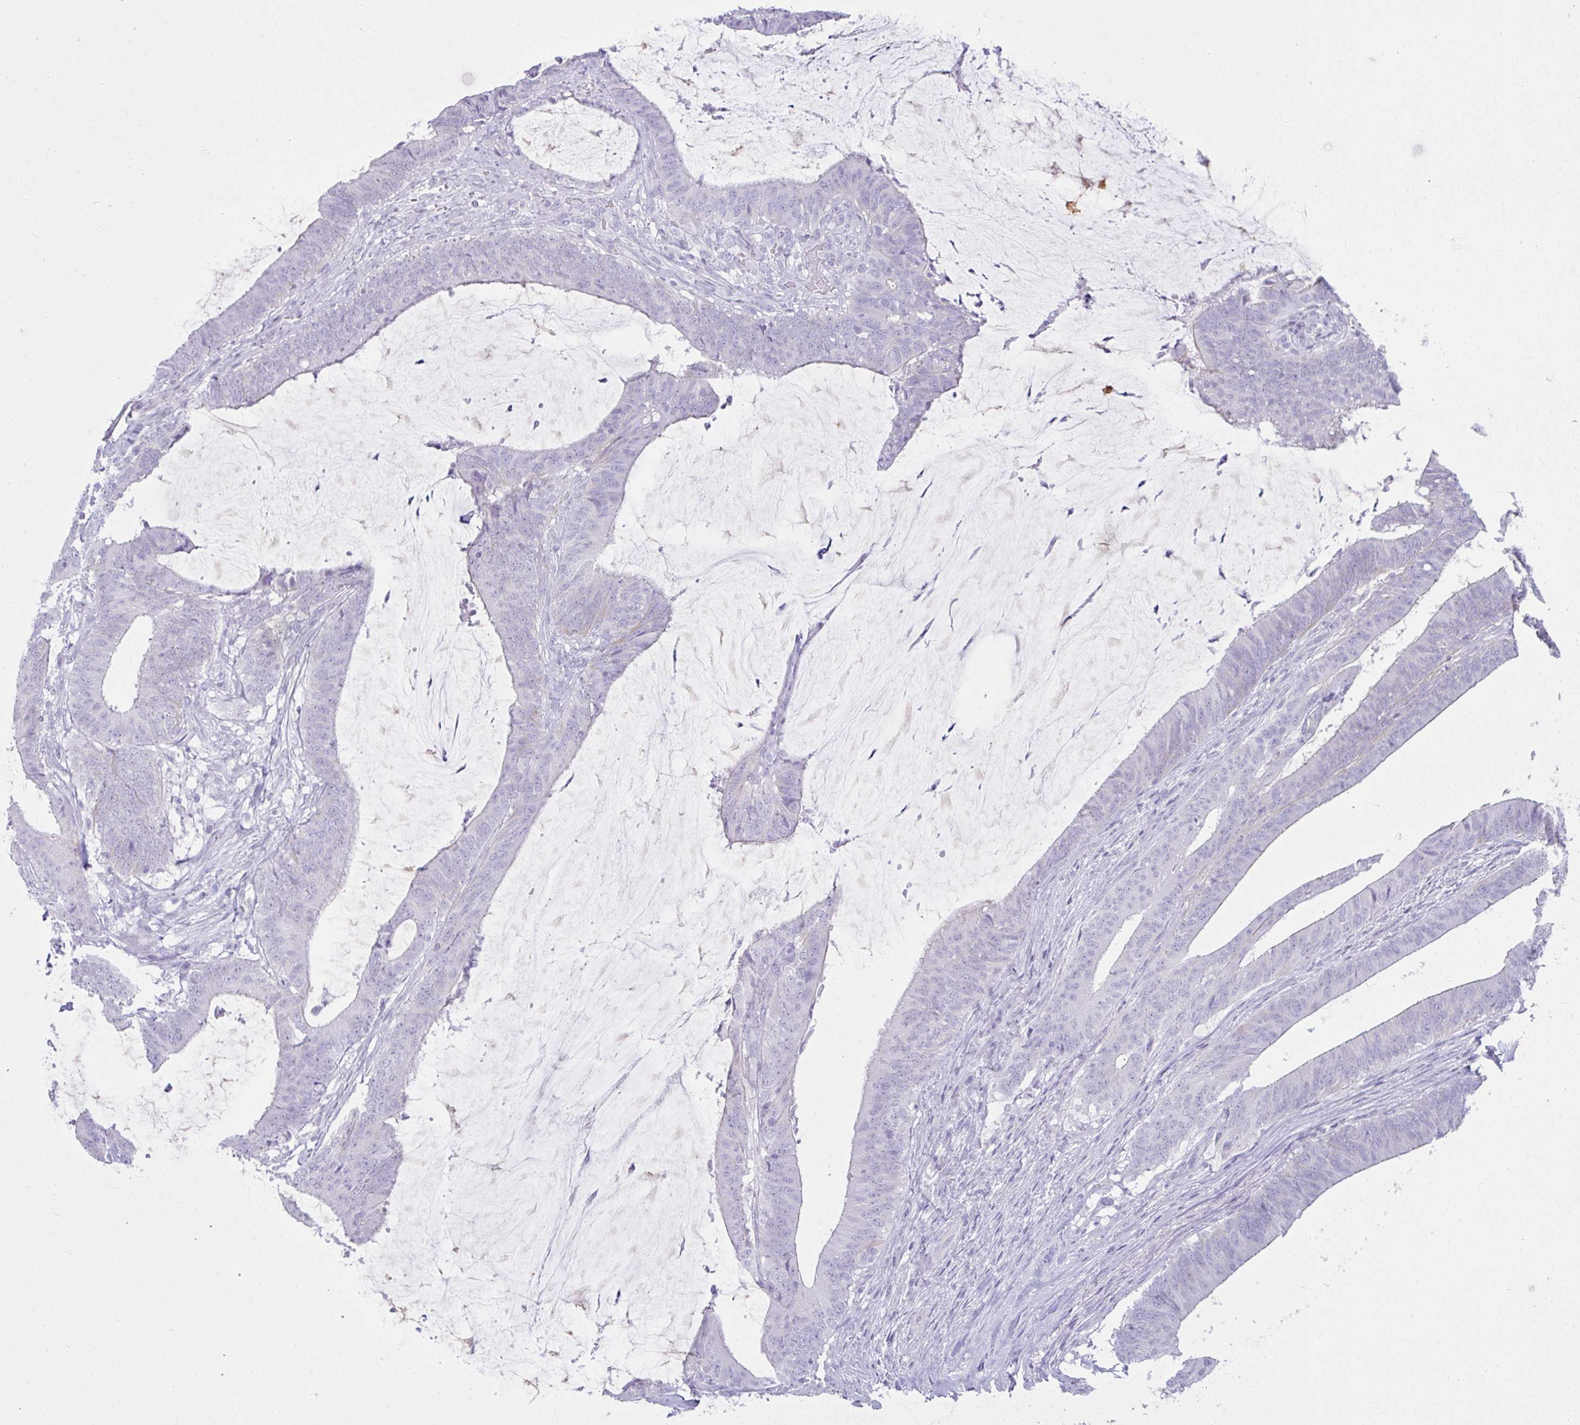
{"staining": {"intensity": "moderate", "quantity": "<25%", "location": "cytoplasmic/membranous"}, "tissue": "colorectal cancer", "cell_type": "Tumor cells", "image_type": "cancer", "snomed": [{"axis": "morphology", "description": "Adenocarcinoma, NOS"}, {"axis": "topography", "description": "Colon"}], "caption": "Moderate cytoplasmic/membranous expression is present in approximately <25% of tumor cells in colorectal cancer (adenocarcinoma).", "gene": "RASL10A", "patient": {"sex": "female", "age": 43}}